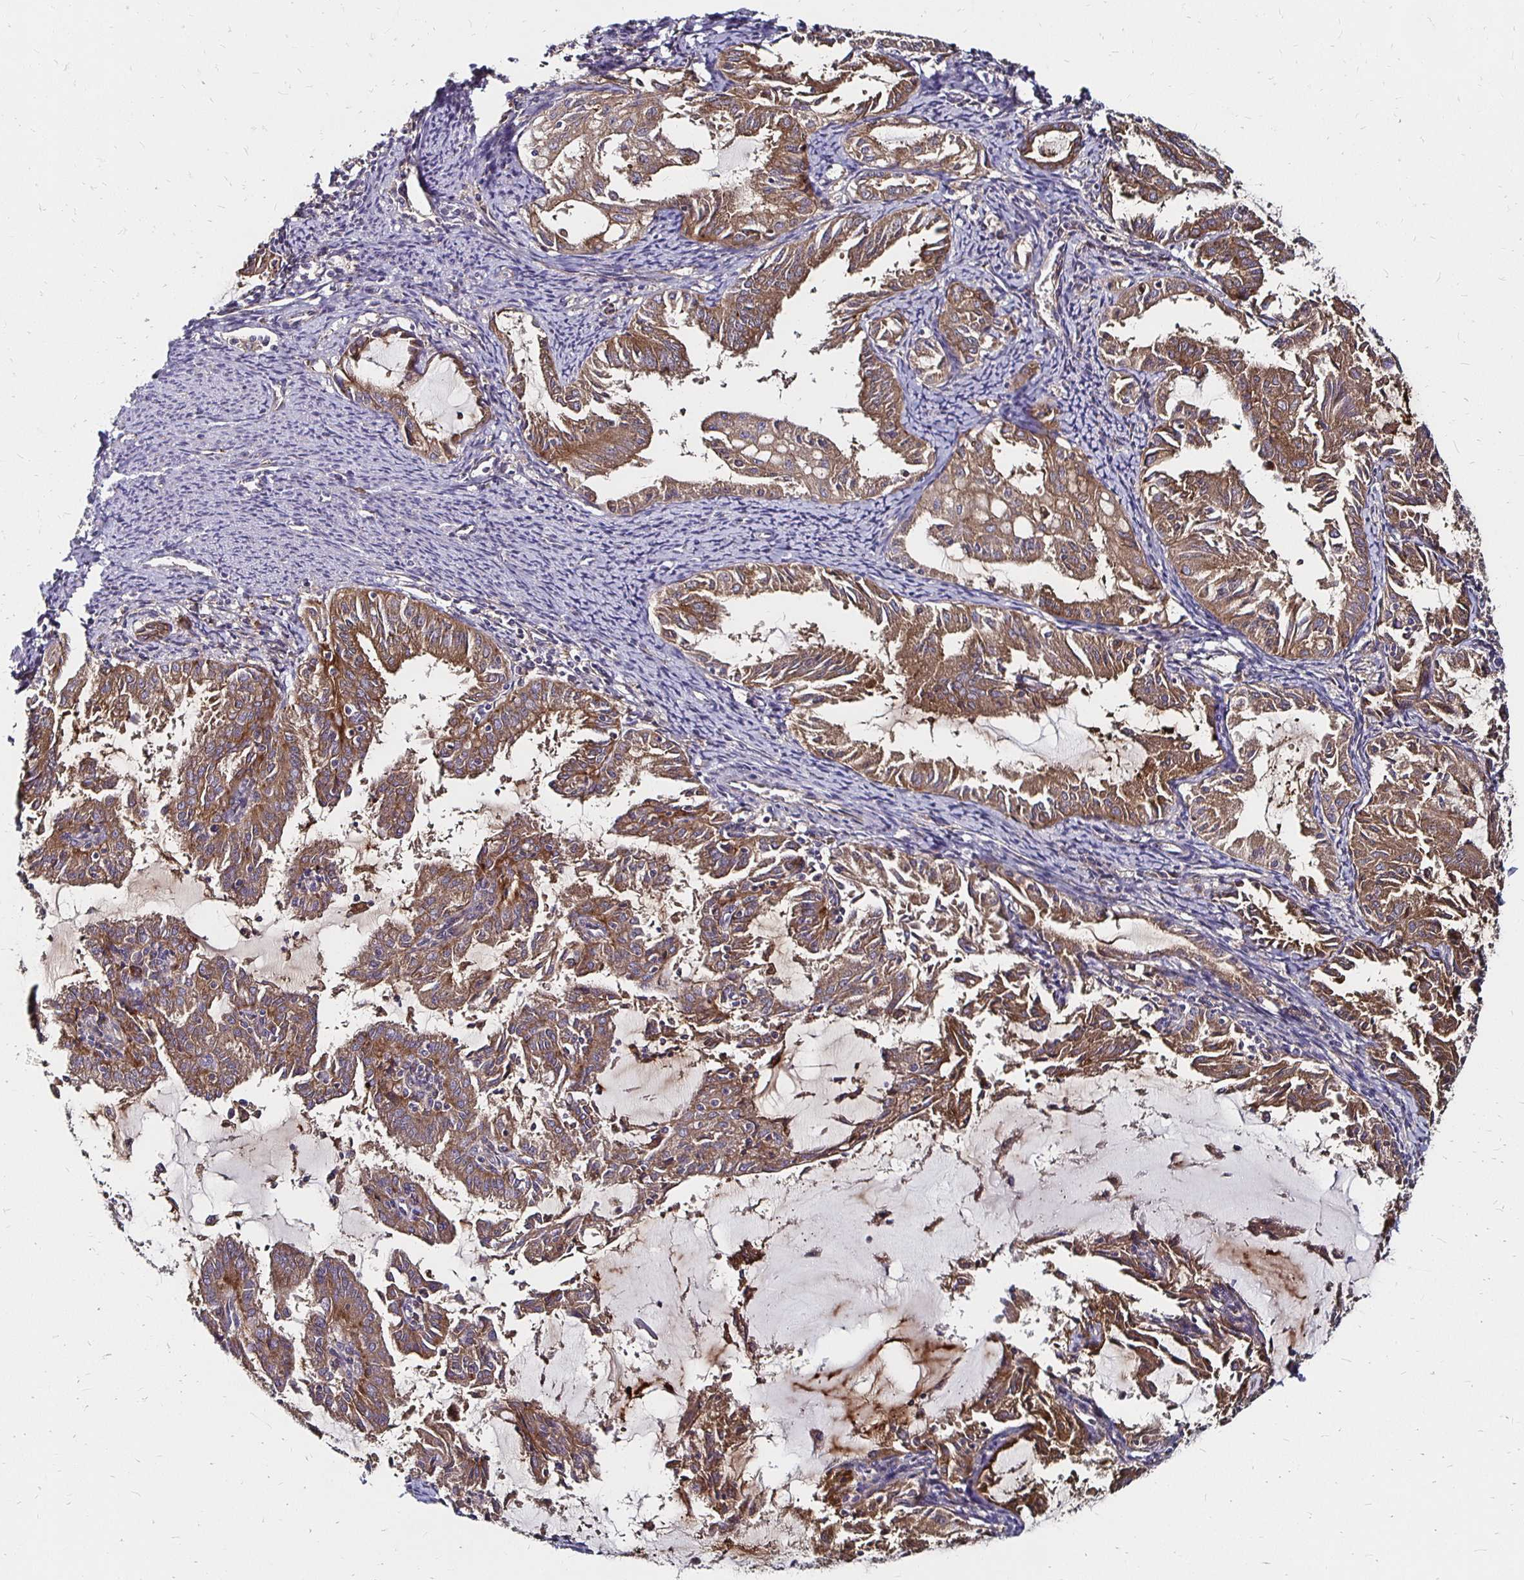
{"staining": {"intensity": "moderate", "quantity": ">75%", "location": "cytoplasmic/membranous"}, "tissue": "endometrial cancer", "cell_type": "Tumor cells", "image_type": "cancer", "snomed": [{"axis": "morphology", "description": "Adenocarcinoma, NOS"}, {"axis": "topography", "description": "Endometrium"}], "caption": "A brown stain shows moderate cytoplasmic/membranous expression of a protein in human endometrial cancer tumor cells.", "gene": "NCSTN", "patient": {"sex": "female", "age": 70}}